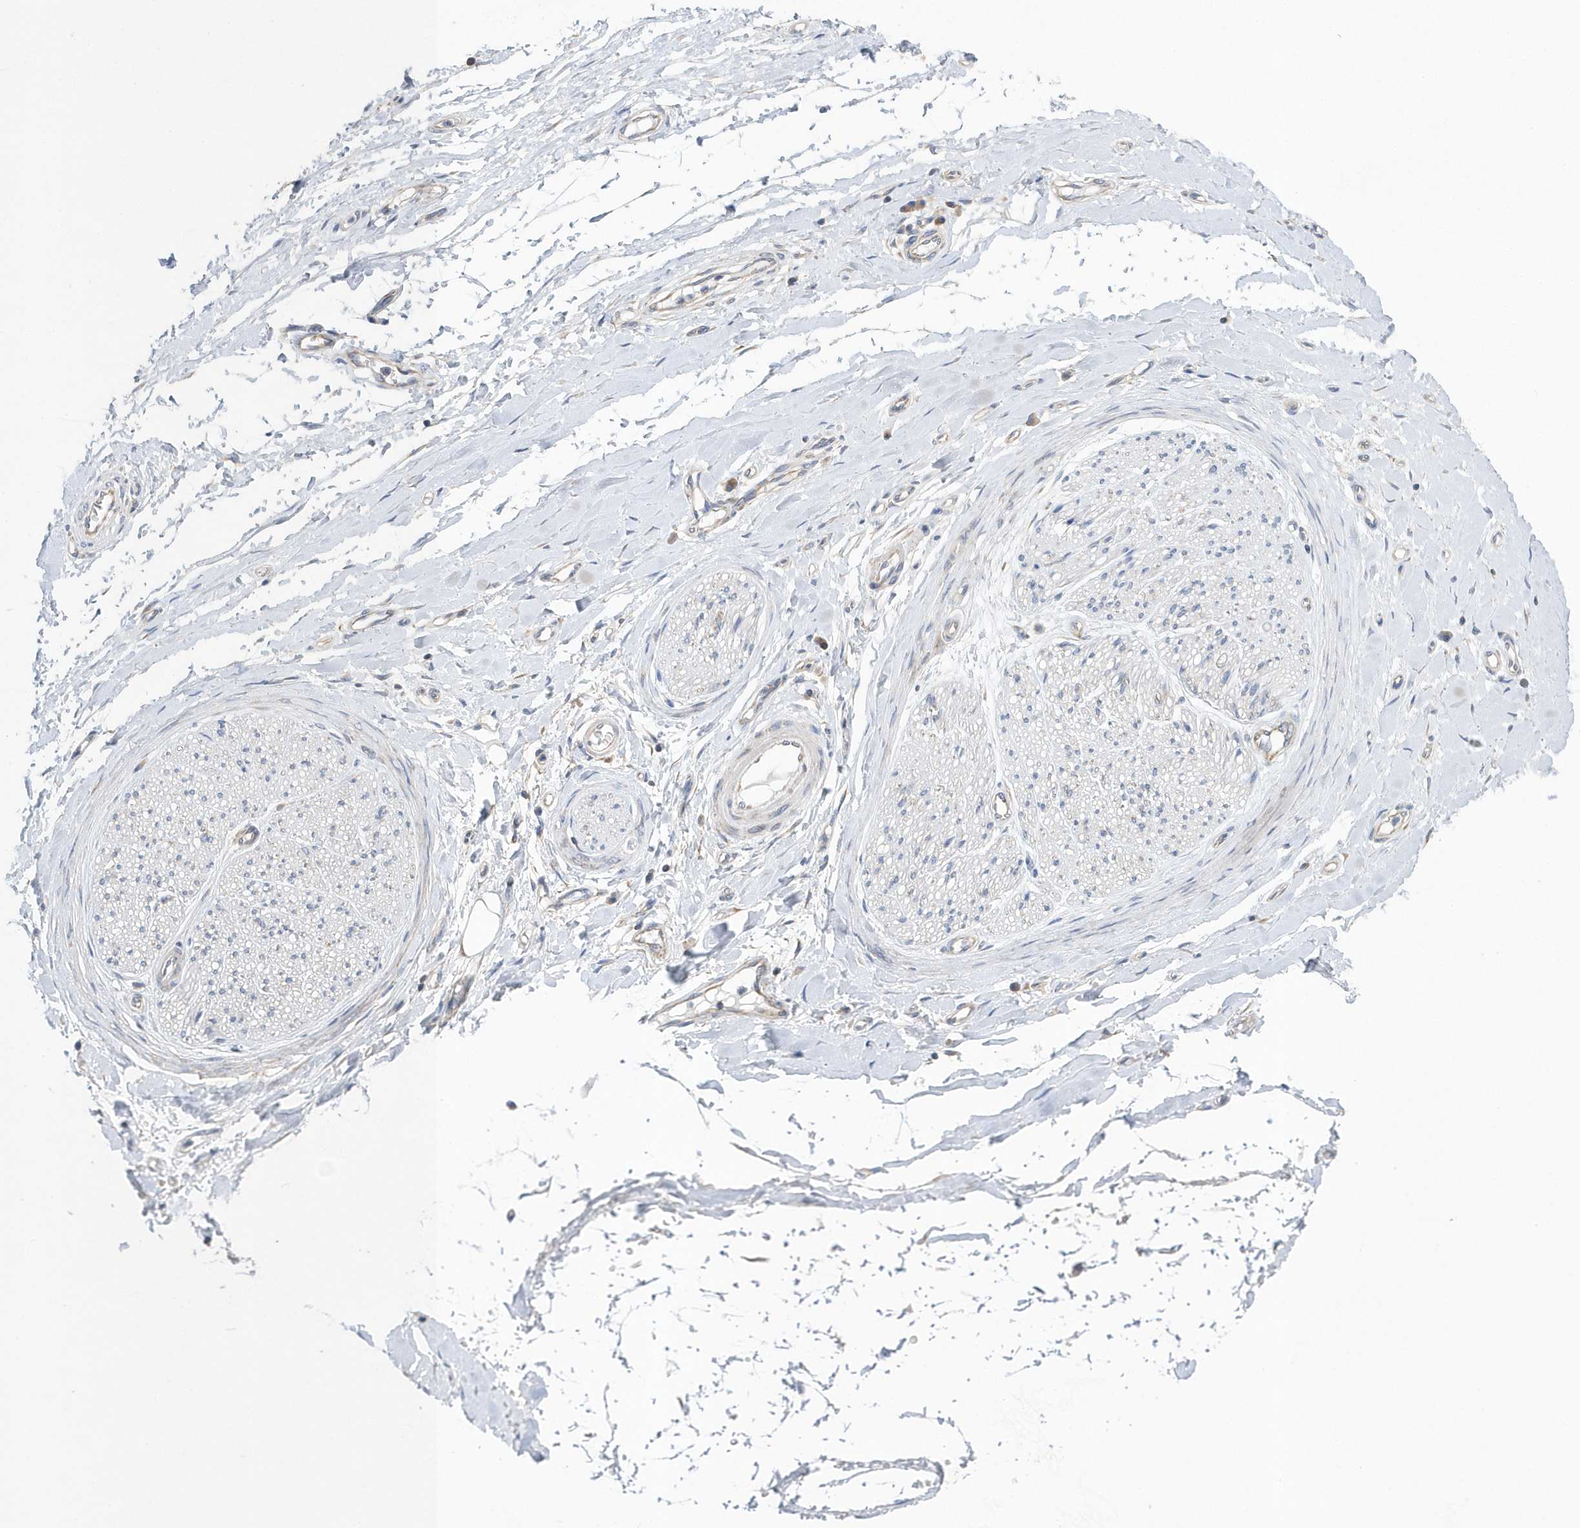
{"staining": {"intensity": "negative", "quantity": "none", "location": "none"}, "tissue": "soft tissue", "cell_type": "Chondrocytes", "image_type": "normal", "snomed": [{"axis": "morphology", "description": "Normal tissue, NOS"}, {"axis": "morphology", "description": "Adenocarcinoma, NOS"}, {"axis": "topography", "description": "Stomach, upper"}, {"axis": "topography", "description": "Peripheral nerve tissue"}], "caption": "Chondrocytes are negative for brown protein staining in normal soft tissue. (Immunohistochemistry, brightfield microscopy, high magnification).", "gene": "SPATA5", "patient": {"sex": "male", "age": 62}}